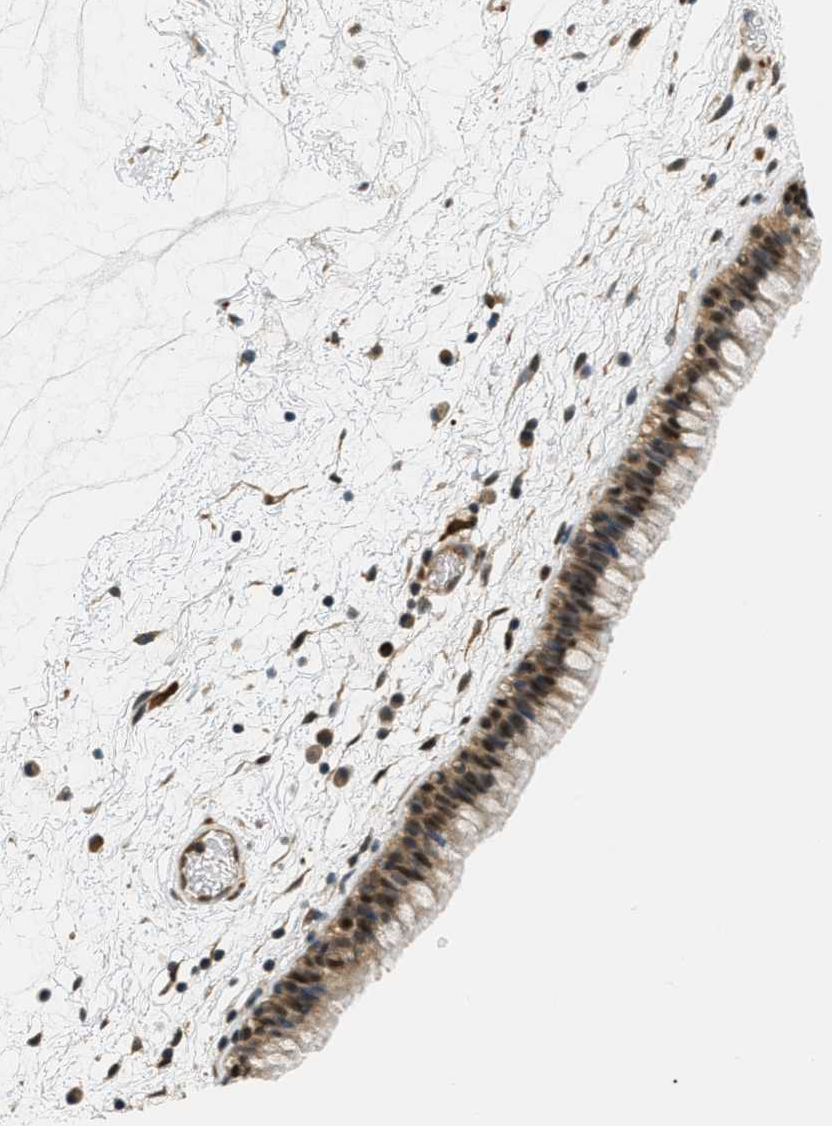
{"staining": {"intensity": "moderate", "quantity": ">75%", "location": "cytoplasmic/membranous,nuclear"}, "tissue": "nasopharynx", "cell_type": "Respiratory epithelial cells", "image_type": "normal", "snomed": [{"axis": "morphology", "description": "Normal tissue, NOS"}, {"axis": "morphology", "description": "Inflammation, NOS"}, {"axis": "topography", "description": "Nasopharynx"}], "caption": "Protein analysis of normal nasopharynx reveals moderate cytoplasmic/membranous,nuclear staining in about >75% of respiratory epithelial cells. The staining was performed using DAB (3,3'-diaminobenzidine), with brown indicating positive protein expression. Nuclei are stained blue with hematoxylin.", "gene": "KMT2A", "patient": {"sex": "male", "age": 48}}